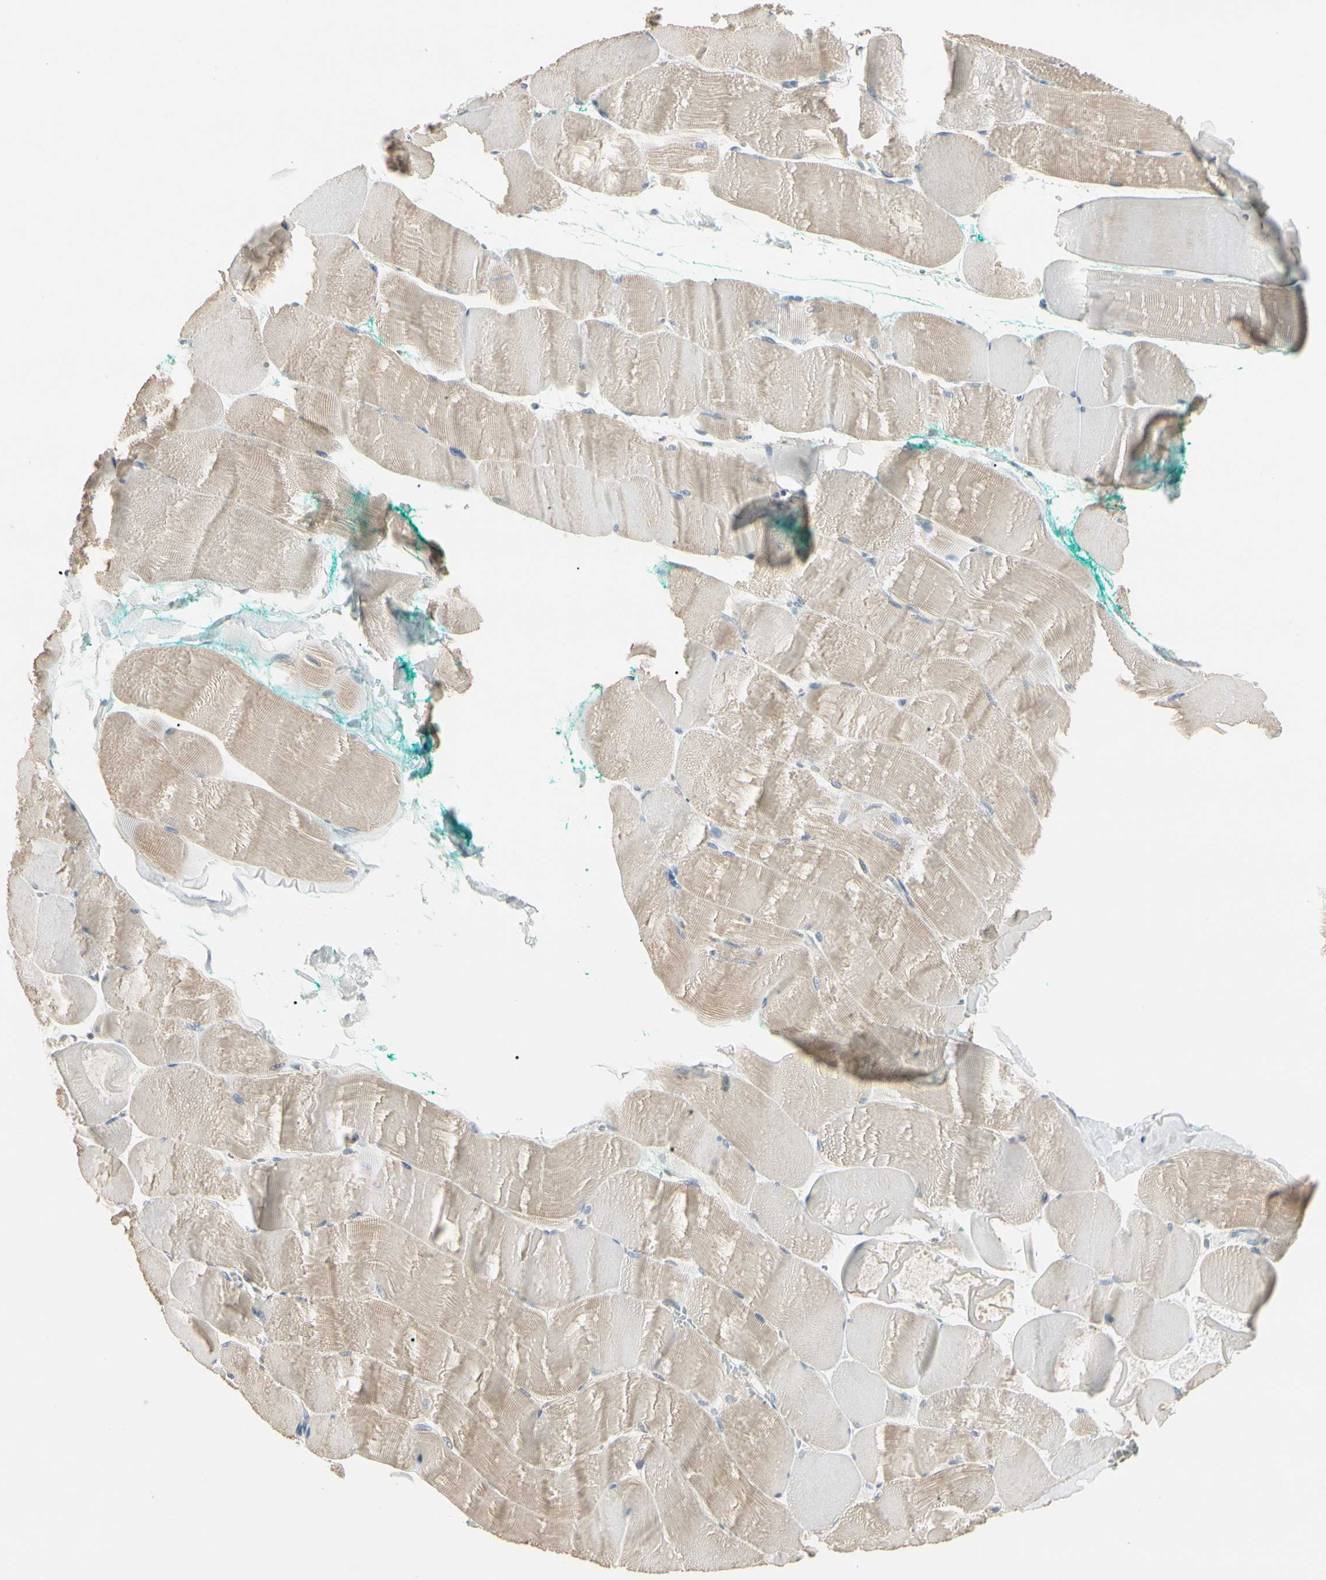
{"staining": {"intensity": "weak", "quantity": "25%-75%", "location": "cytoplasmic/membranous"}, "tissue": "skeletal muscle", "cell_type": "Myocytes", "image_type": "normal", "snomed": [{"axis": "morphology", "description": "Normal tissue, NOS"}, {"axis": "morphology", "description": "Squamous cell carcinoma, NOS"}, {"axis": "topography", "description": "Skeletal muscle"}], "caption": "This photomicrograph exhibits immunohistochemistry (IHC) staining of benign skeletal muscle, with low weak cytoplasmic/membranous staining in about 25%-75% of myocytes.", "gene": "PRSS21", "patient": {"sex": "male", "age": 51}}